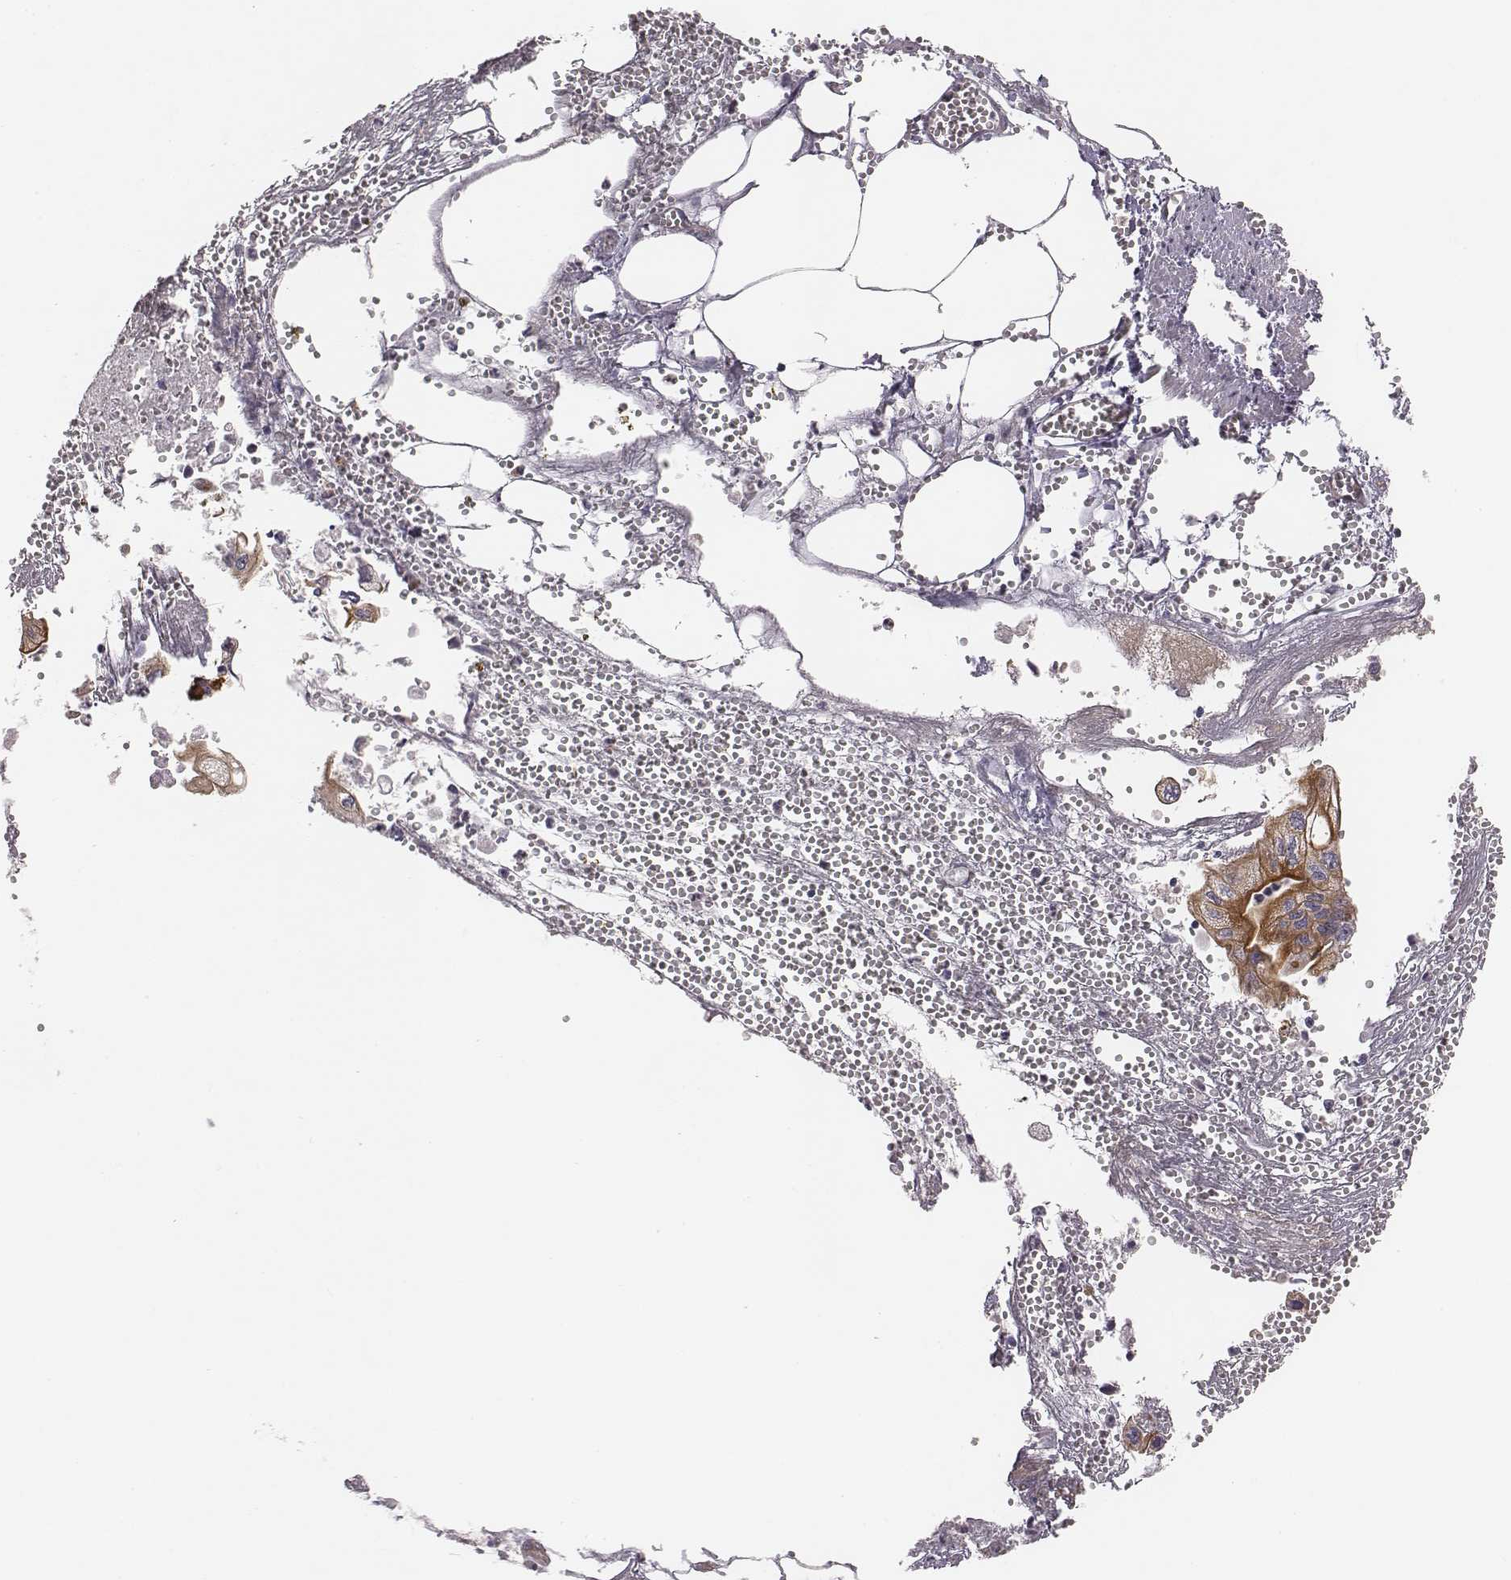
{"staining": {"intensity": "moderate", "quantity": ">75%", "location": "cytoplasmic/membranous"}, "tissue": "pancreatic cancer", "cell_type": "Tumor cells", "image_type": "cancer", "snomed": [{"axis": "morphology", "description": "Adenocarcinoma, NOS"}, {"axis": "topography", "description": "Pancreas"}], "caption": "An IHC histopathology image of neoplastic tissue is shown. Protein staining in brown highlights moderate cytoplasmic/membranous positivity in pancreatic cancer within tumor cells.", "gene": "SCARF1", "patient": {"sex": "male", "age": 70}}